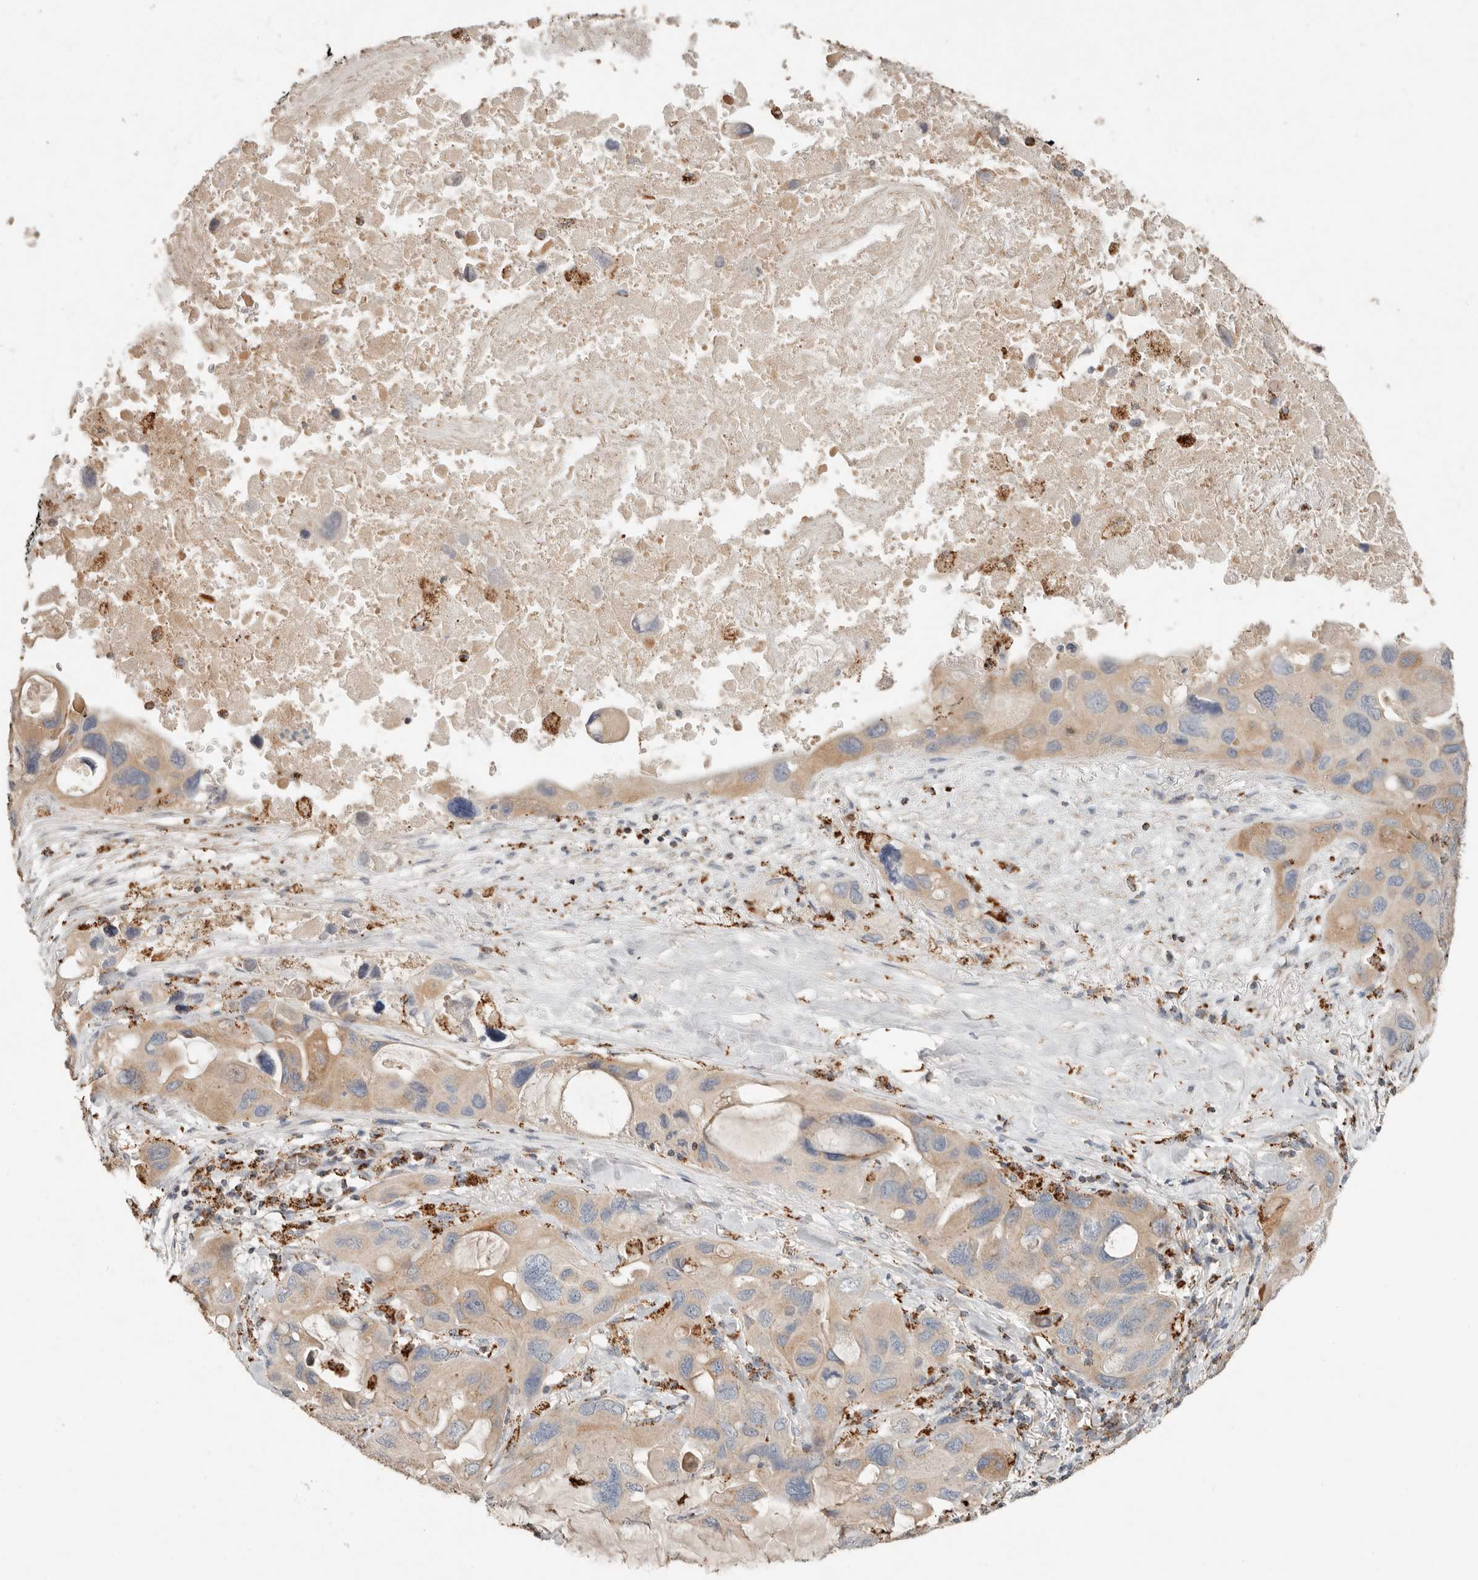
{"staining": {"intensity": "moderate", "quantity": ">75%", "location": "cytoplasmic/membranous"}, "tissue": "lung cancer", "cell_type": "Tumor cells", "image_type": "cancer", "snomed": [{"axis": "morphology", "description": "Squamous cell carcinoma, NOS"}, {"axis": "topography", "description": "Lung"}], "caption": "DAB (3,3'-diaminobenzidine) immunohistochemical staining of lung squamous cell carcinoma shows moderate cytoplasmic/membranous protein expression in approximately >75% of tumor cells.", "gene": "ARHGEF10L", "patient": {"sex": "female", "age": 73}}